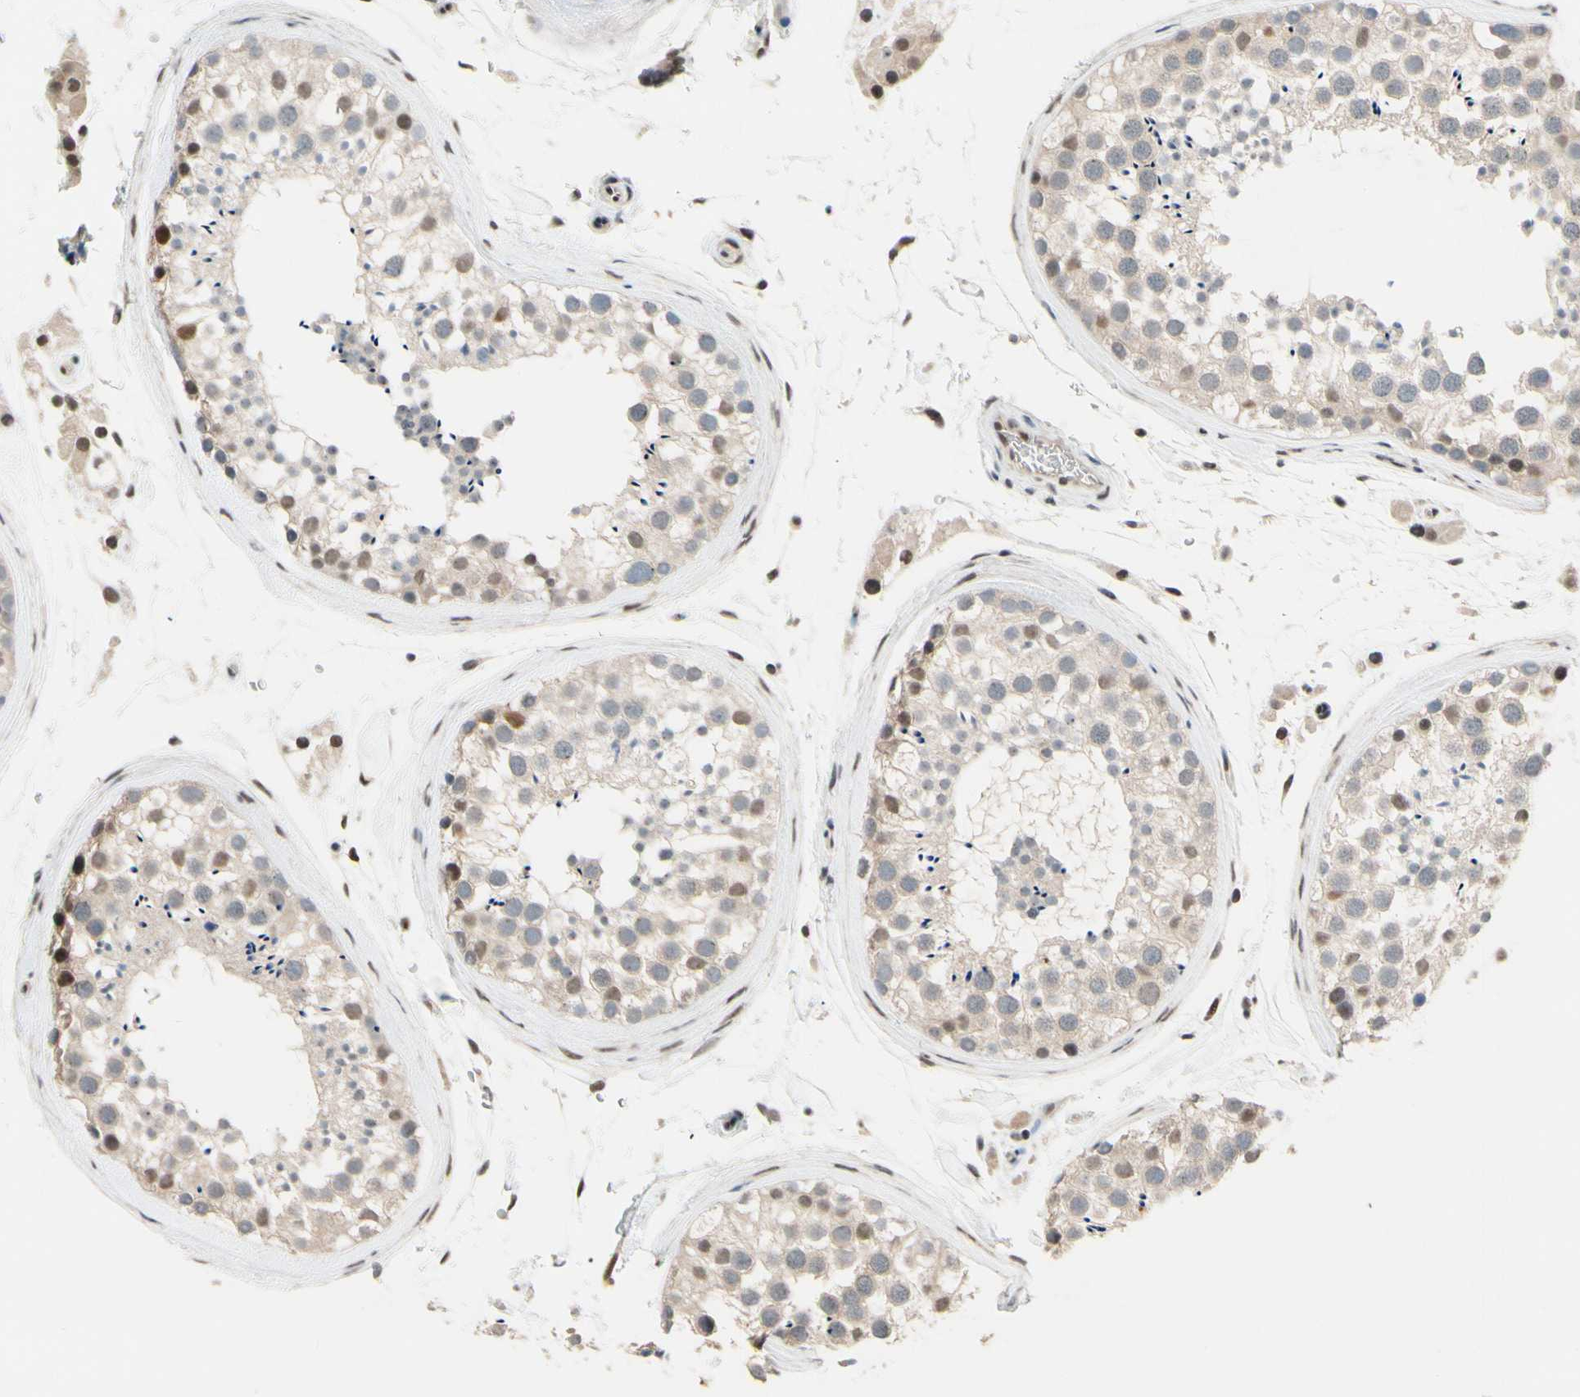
{"staining": {"intensity": "moderate", "quantity": "<25%", "location": "nuclear"}, "tissue": "testis", "cell_type": "Cells in seminiferous ducts", "image_type": "normal", "snomed": [{"axis": "morphology", "description": "Normal tissue, NOS"}, {"axis": "topography", "description": "Testis"}], "caption": "DAB (3,3'-diaminobenzidine) immunohistochemical staining of normal human testis reveals moderate nuclear protein positivity in approximately <25% of cells in seminiferous ducts.", "gene": "TAF4", "patient": {"sex": "male", "age": 46}}